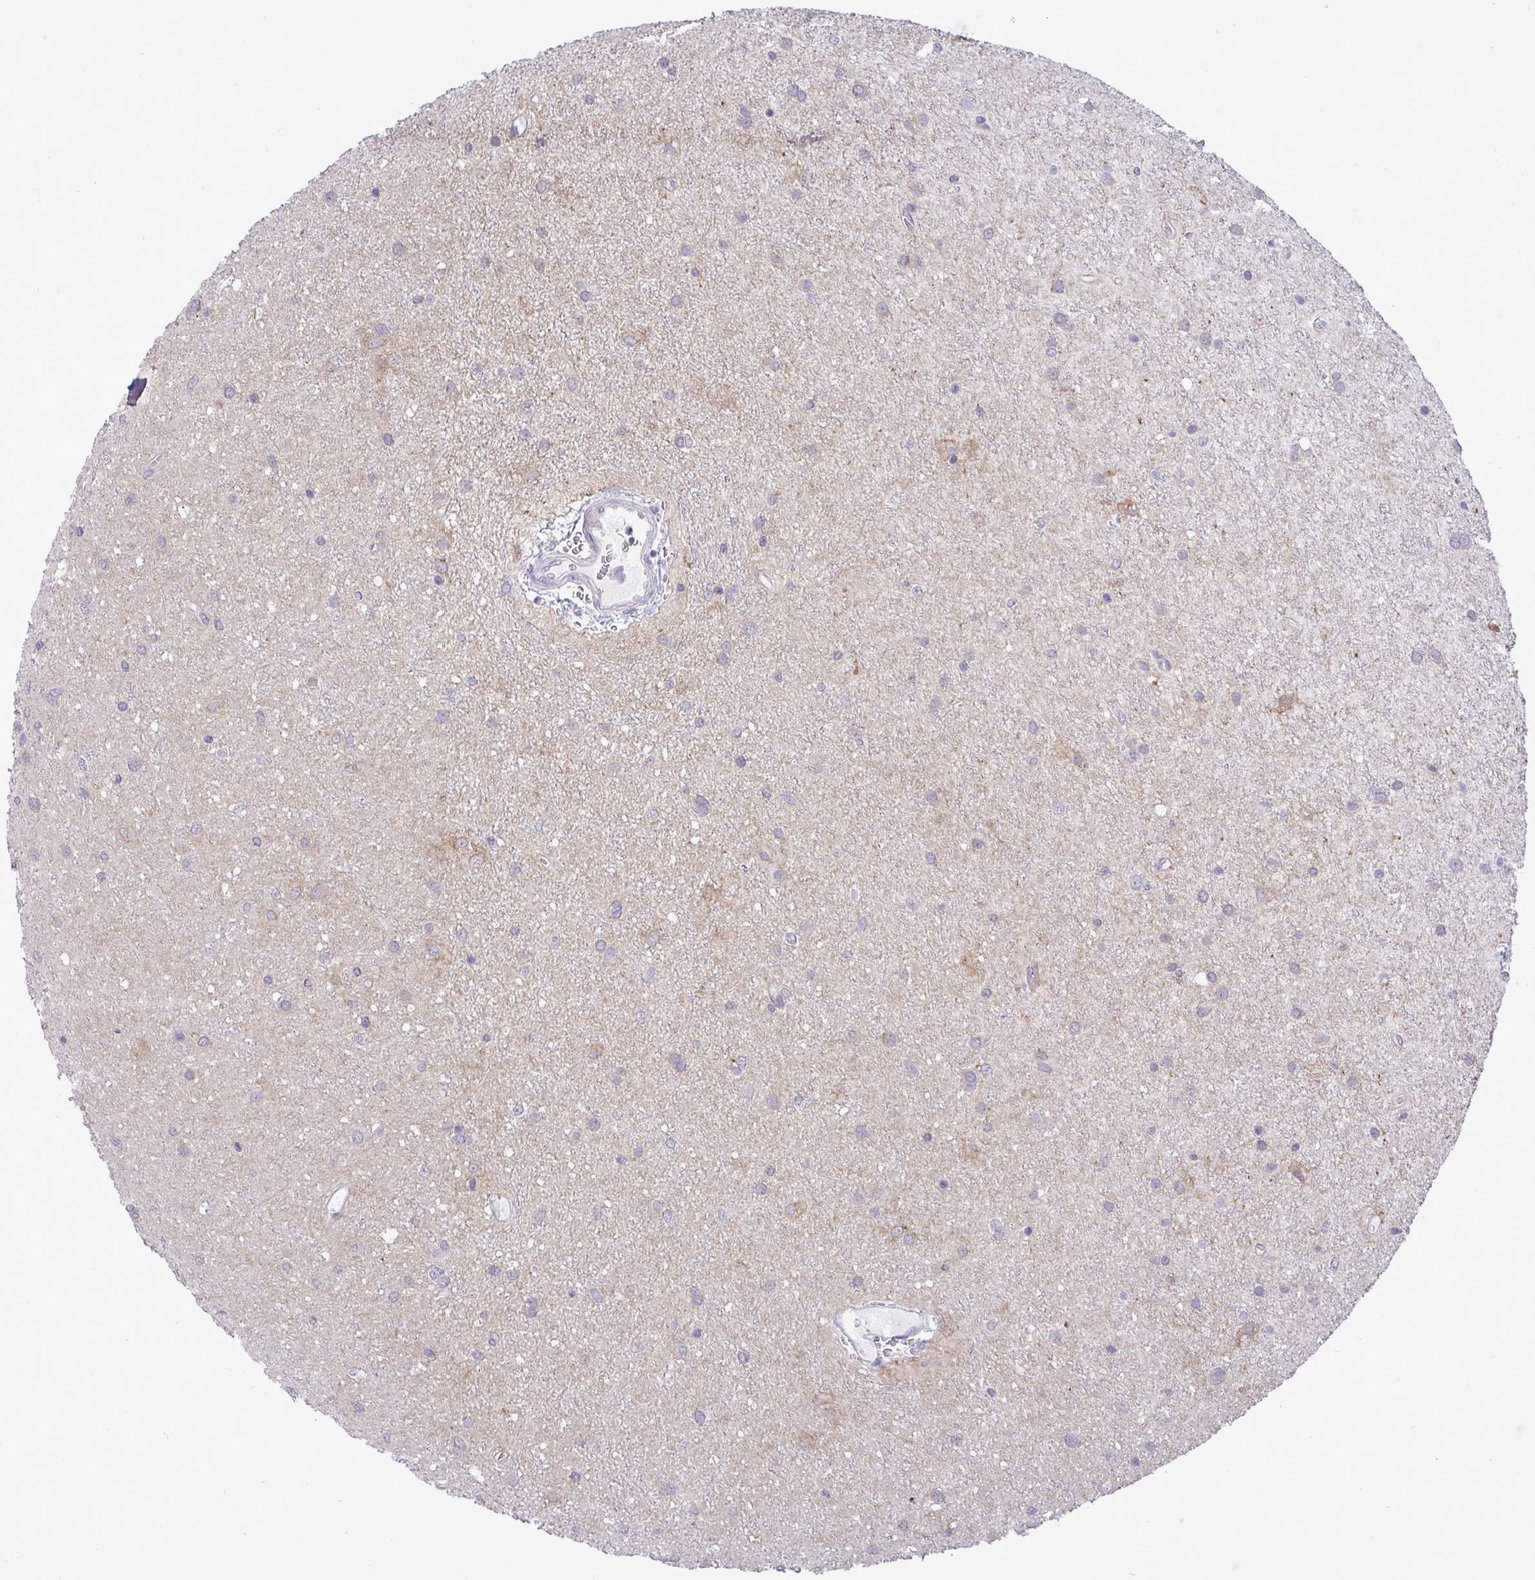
{"staining": {"intensity": "weak", "quantity": "<25%", "location": "cytoplasmic/membranous"}, "tissue": "glioma", "cell_type": "Tumor cells", "image_type": "cancer", "snomed": [{"axis": "morphology", "description": "Glioma, malignant, Low grade"}, {"axis": "topography", "description": "Cerebellum"}], "caption": "Immunohistochemical staining of malignant low-grade glioma shows no significant expression in tumor cells. (Immunohistochemistry, brightfield microscopy, high magnification).", "gene": "TMEM41A", "patient": {"sex": "female", "age": 5}}